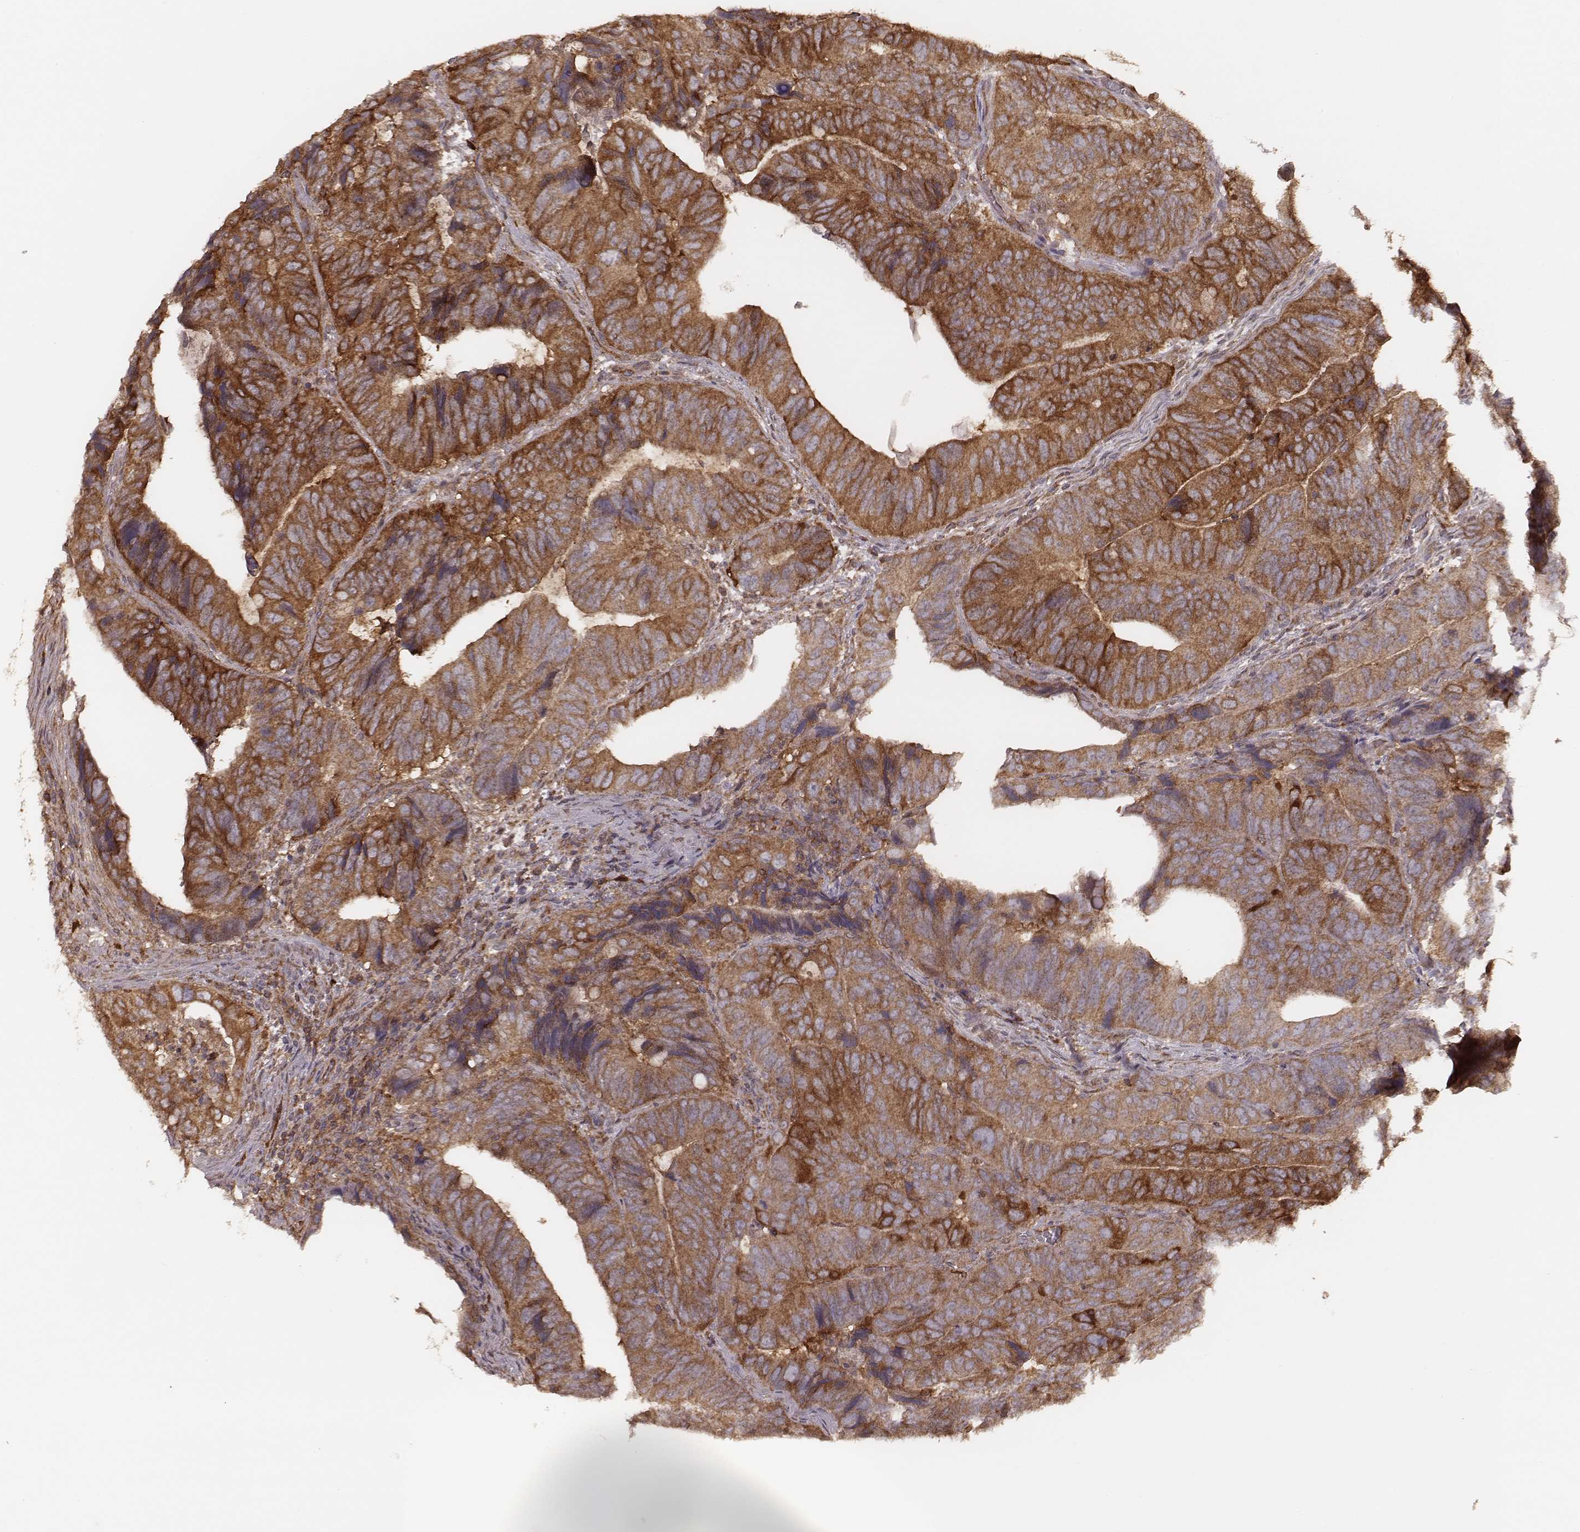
{"staining": {"intensity": "strong", "quantity": ">75%", "location": "cytoplasmic/membranous"}, "tissue": "colorectal cancer", "cell_type": "Tumor cells", "image_type": "cancer", "snomed": [{"axis": "morphology", "description": "Adenocarcinoma, NOS"}, {"axis": "topography", "description": "Colon"}], "caption": "An IHC photomicrograph of tumor tissue is shown. Protein staining in brown shows strong cytoplasmic/membranous positivity in adenocarcinoma (colorectal) within tumor cells. The staining was performed using DAB (3,3'-diaminobenzidine), with brown indicating positive protein expression. Nuclei are stained blue with hematoxylin.", "gene": "CARS1", "patient": {"sex": "male", "age": 79}}